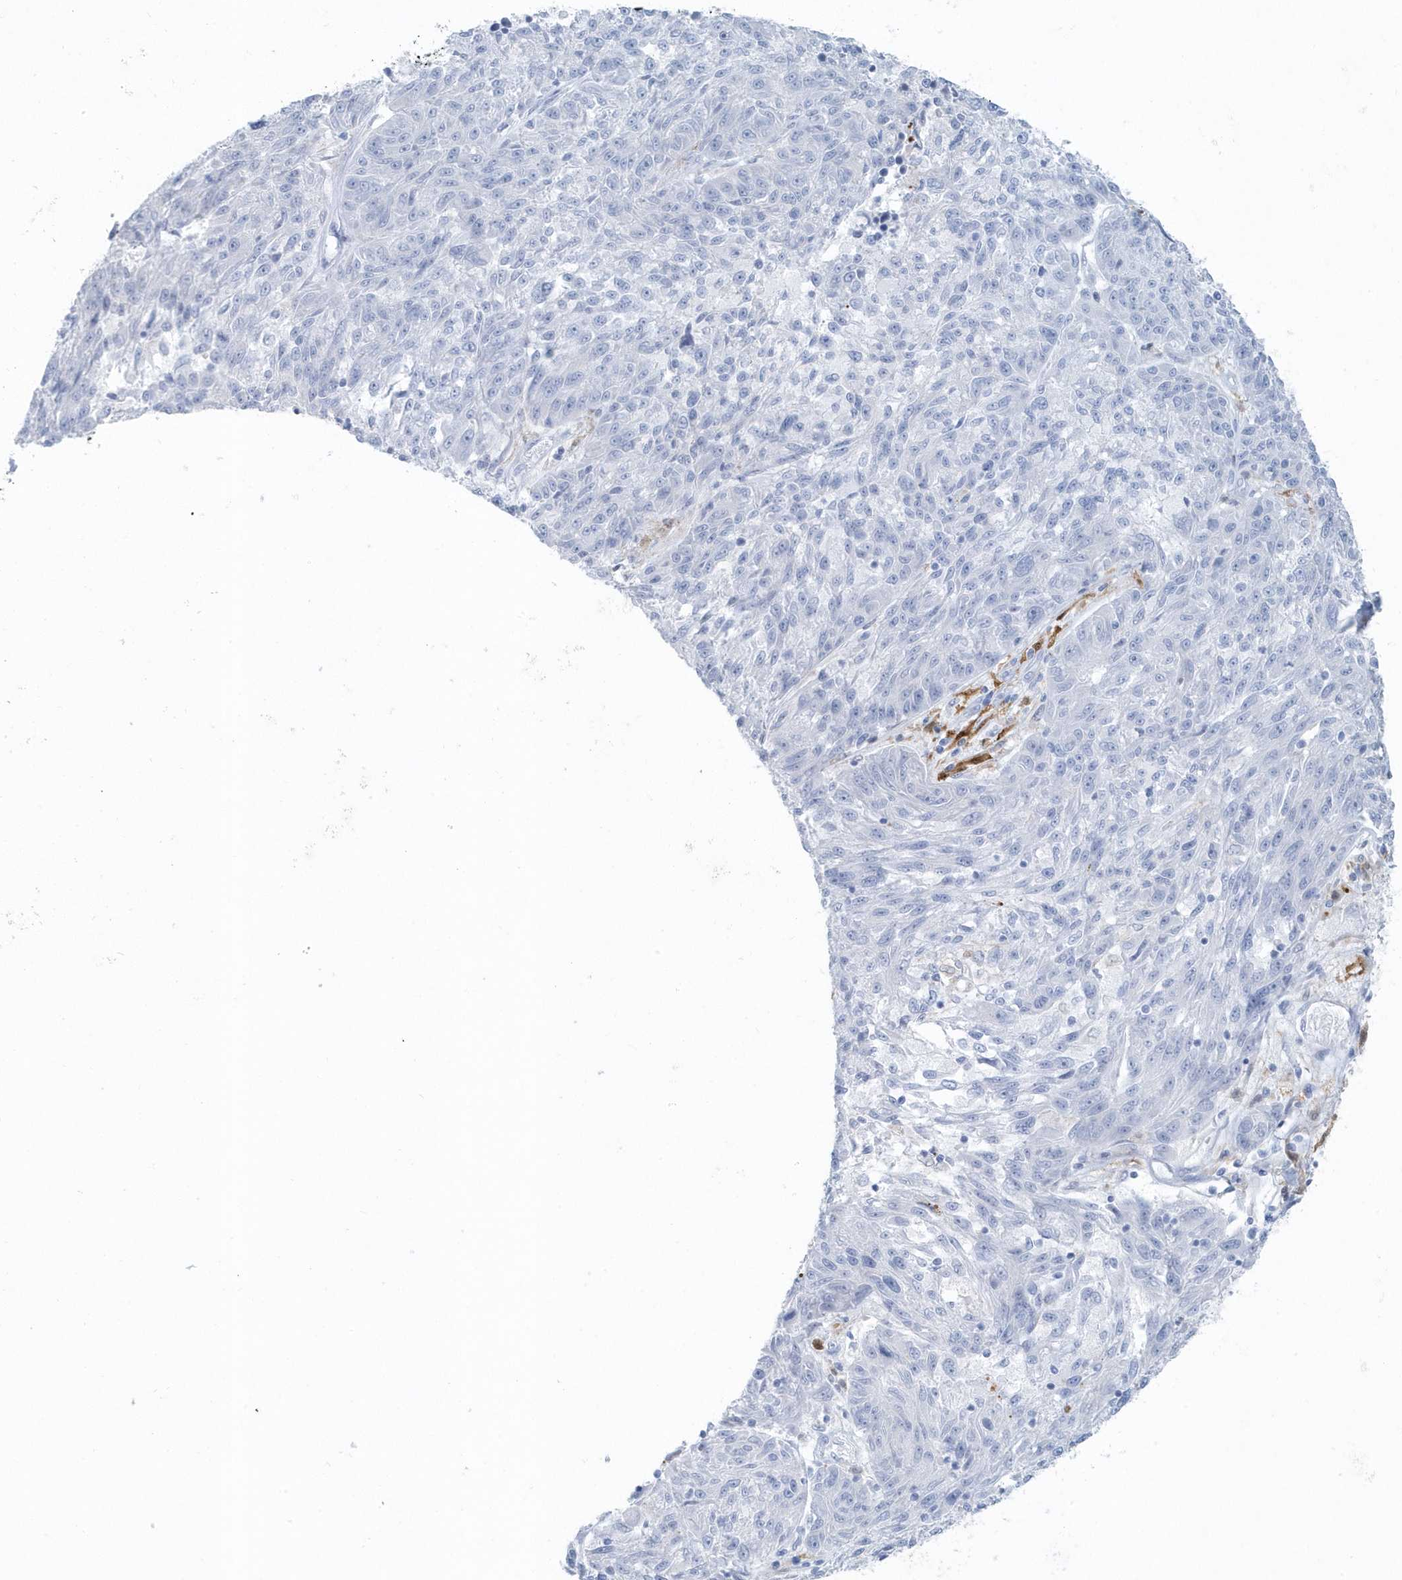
{"staining": {"intensity": "negative", "quantity": "none", "location": "none"}, "tissue": "melanoma", "cell_type": "Tumor cells", "image_type": "cancer", "snomed": [{"axis": "morphology", "description": "Malignant melanoma, NOS"}, {"axis": "topography", "description": "Skin"}], "caption": "Malignant melanoma was stained to show a protein in brown. There is no significant staining in tumor cells.", "gene": "FAM98A", "patient": {"sex": "male", "age": 53}}